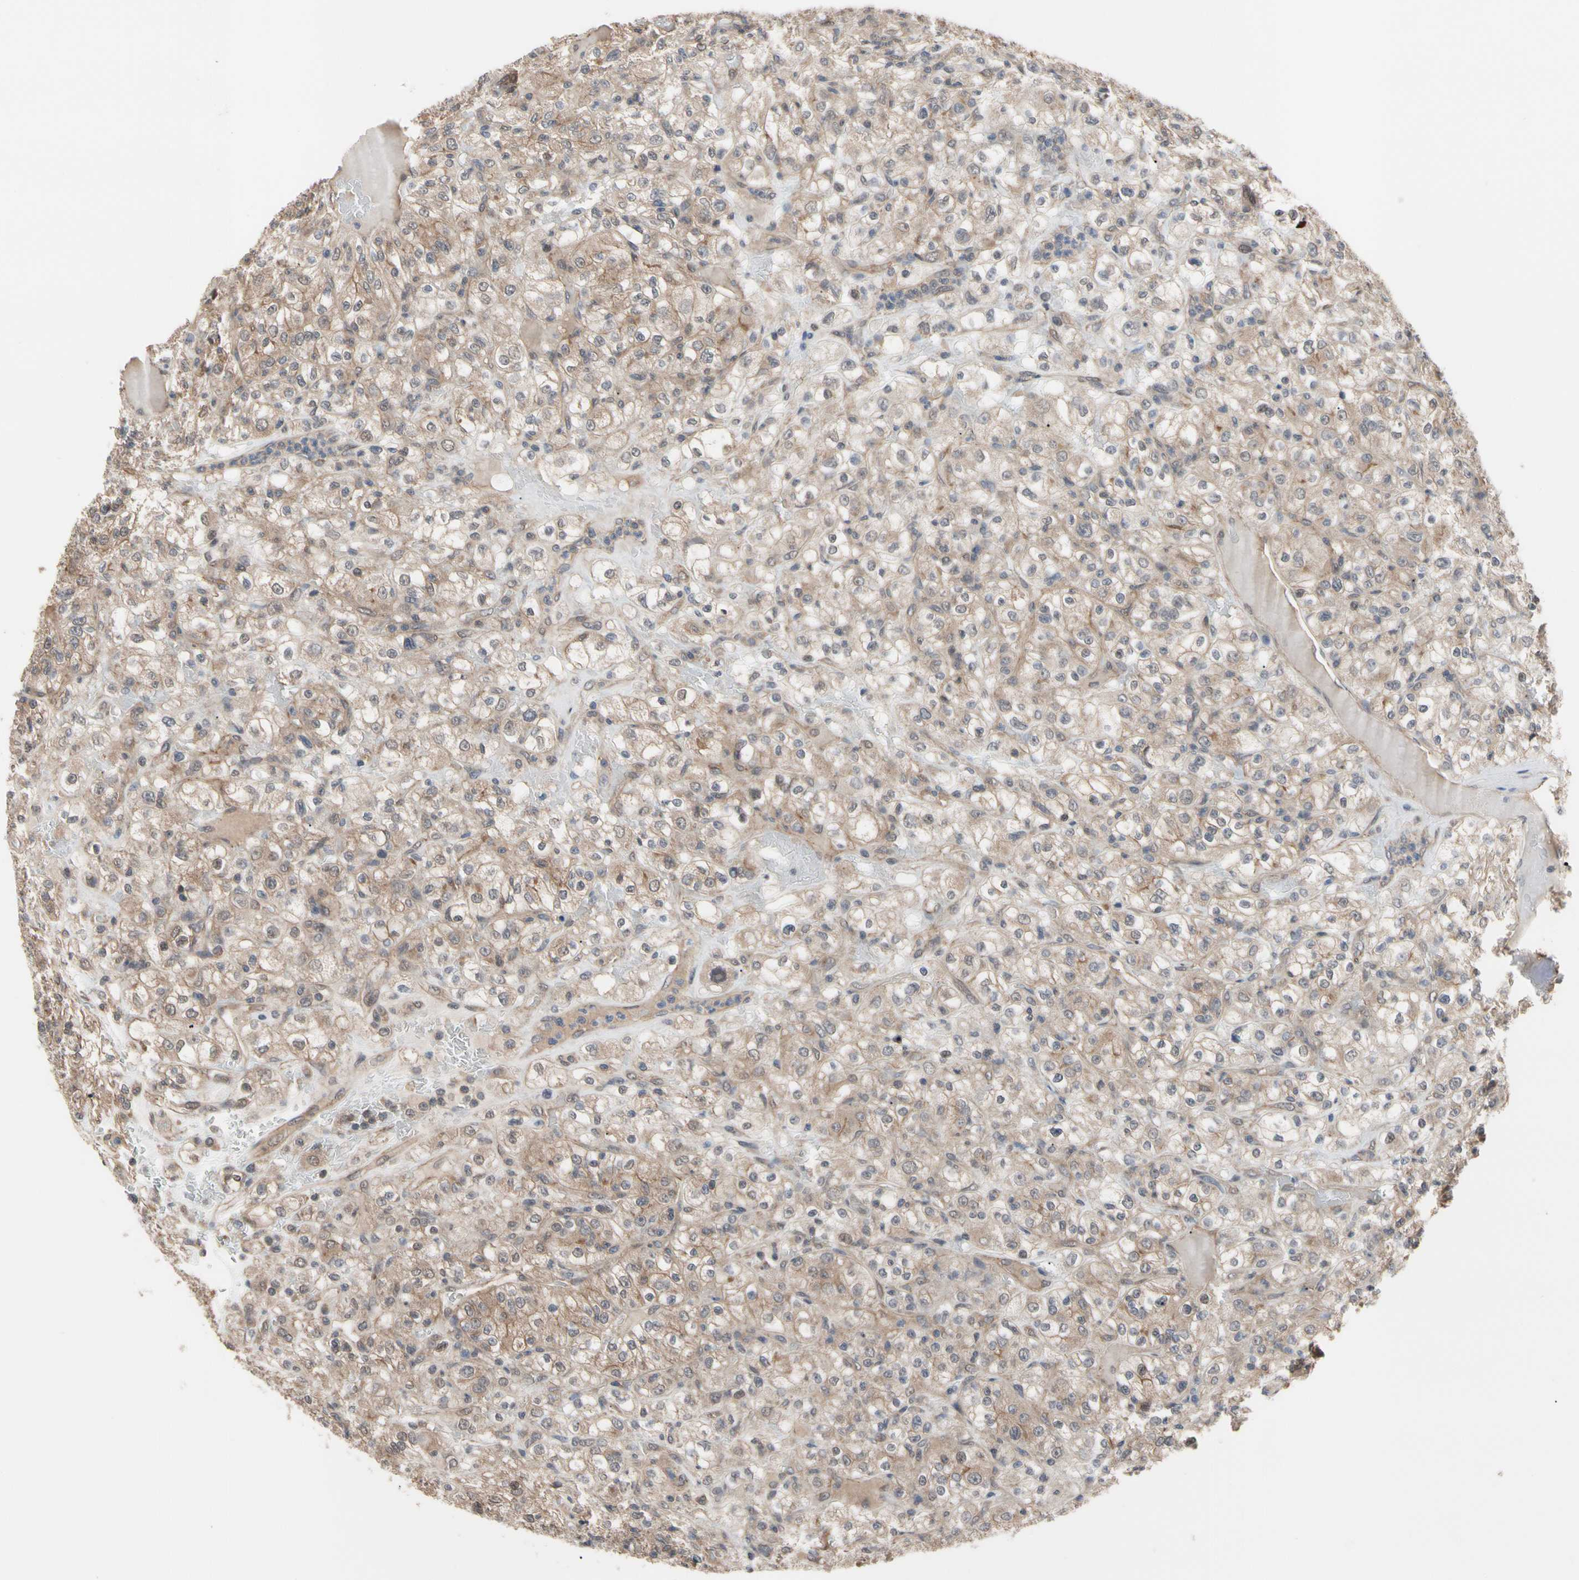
{"staining": {"intensity": "moderate", "quantity": ">75%", "location": "cytoplasmic/membranous"}, "tissue": "renal cancer", "cell_type": "Tumor cells", "image_type": "cancer", "snomed": [{"axis": "morphology", "description": "Normal tissue, NOS"}, {"axis": "morphology", "description": "Adenocarcinoma, NOS"}, {"axis": "topography", "description": "Kidney"}], "caption": "Tumor cells show moderate cytoplasmic/membranous staining in about >75% of cells in adenocarcinoma (renal). The staining was performed using DAB (3,3'-diaminobenzidine), with brown indicating positive protein expression. Nuclei are stained blue with hematoxylin.", "gene": "DPP8", "patient": {"sex": "female", "age": 72}}